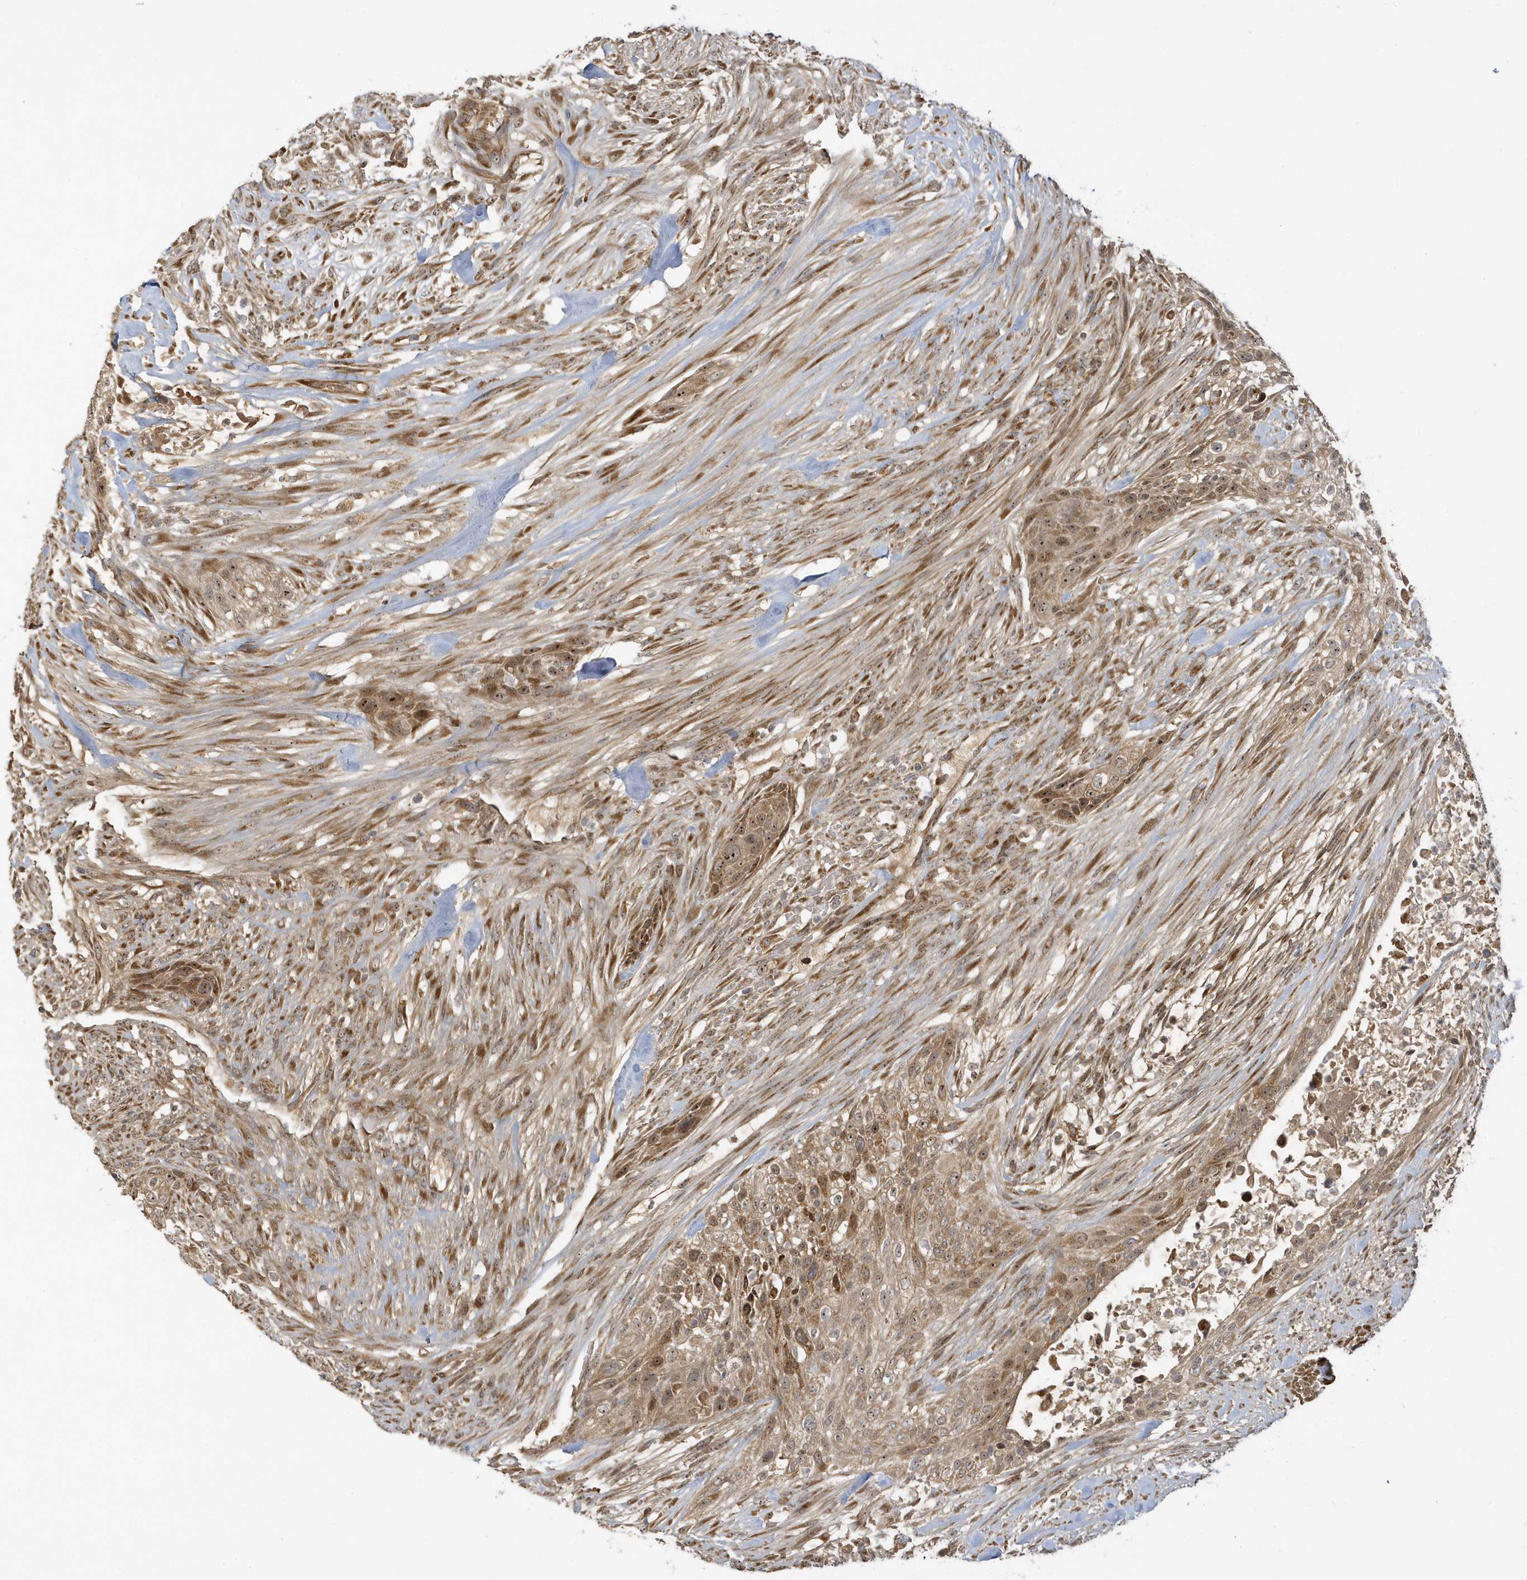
{"staining": {"intensity": "moderate", "quantity": ">75%", "location": "cytoplasmic/membranous,nuclear"}, "tissue": "urothelial cancer", "cell_type": "Tumor cells", "image_type": "cancer", "snomed": [{"axis": "morphology", "description": "Urothelial carcinoma, High grade"}, {"axis": "topography", "description": "Urinary bladder"}], "caption": "An IHC histopathology image of neoplastic tissue is shown. Protein staining in brown shows moderate cytoplasmic/membranous and nuclear positivity in urothelial carcinoma (high-grade) within tumor cells.", "gene": "ECM2", "patient": {"sex": "male", "age": 35}}